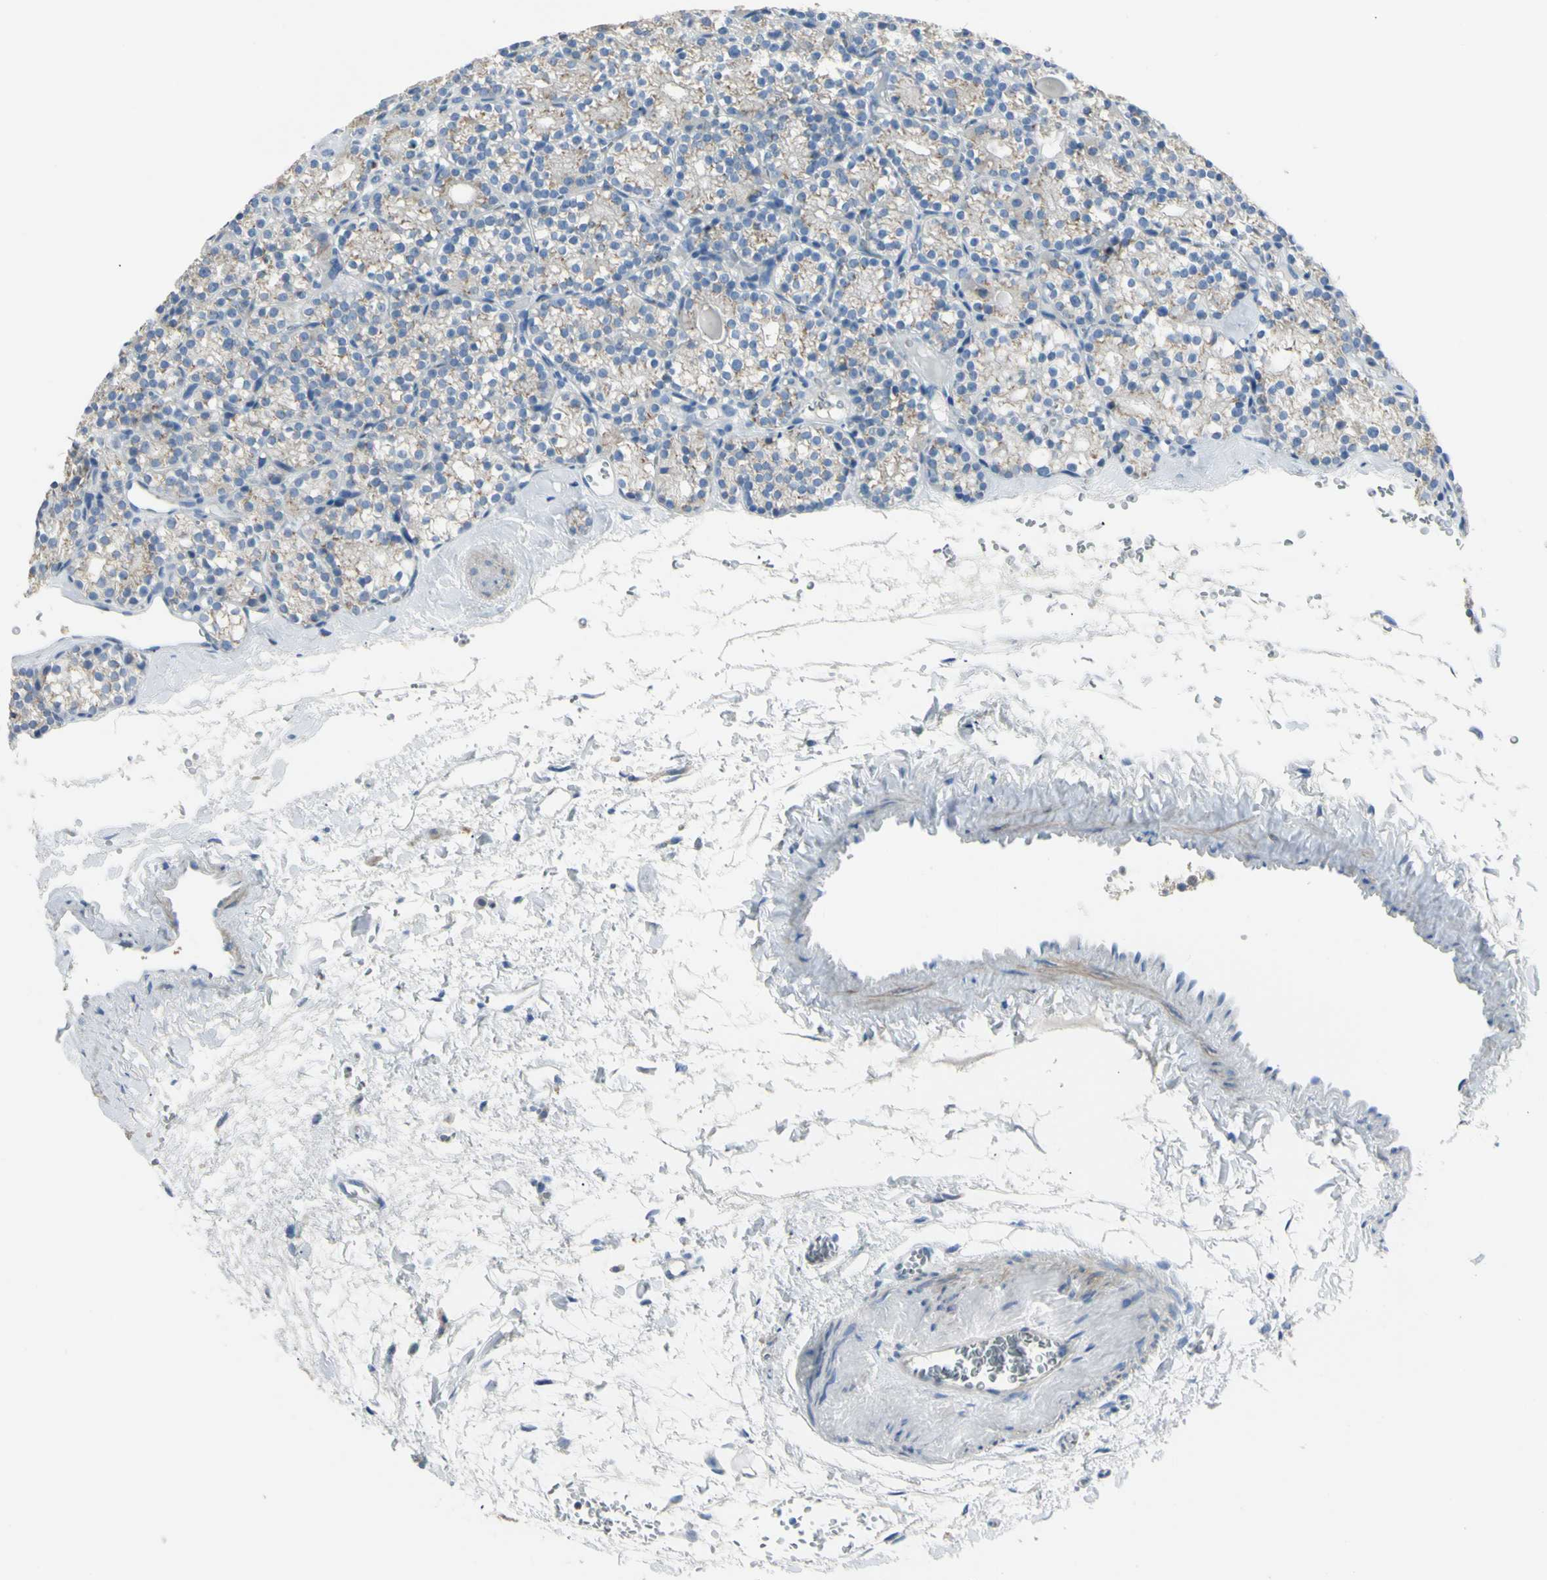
{"staining": {"intensity": "weak", "quantity": ">75%", "location": "cytoplasmic/membranous"}, "tissue": "parathyroid gland", "cell_type": "Glandular cells", "image_type": "normal", "snomed": [{"axis": "morphology", "description": "Normal tissue, NOS"}, {"axis": "topography", "description": "Parathyroid gland"}], "caption": "Benign parathyroid gland was stained to show a protein in brown. There is low levels of weak cytoplasmic/membranous positivity in about >75% of glandular cells.", "gene": "B4GALT3", "patient": {"sex": "female", "age": 64}}